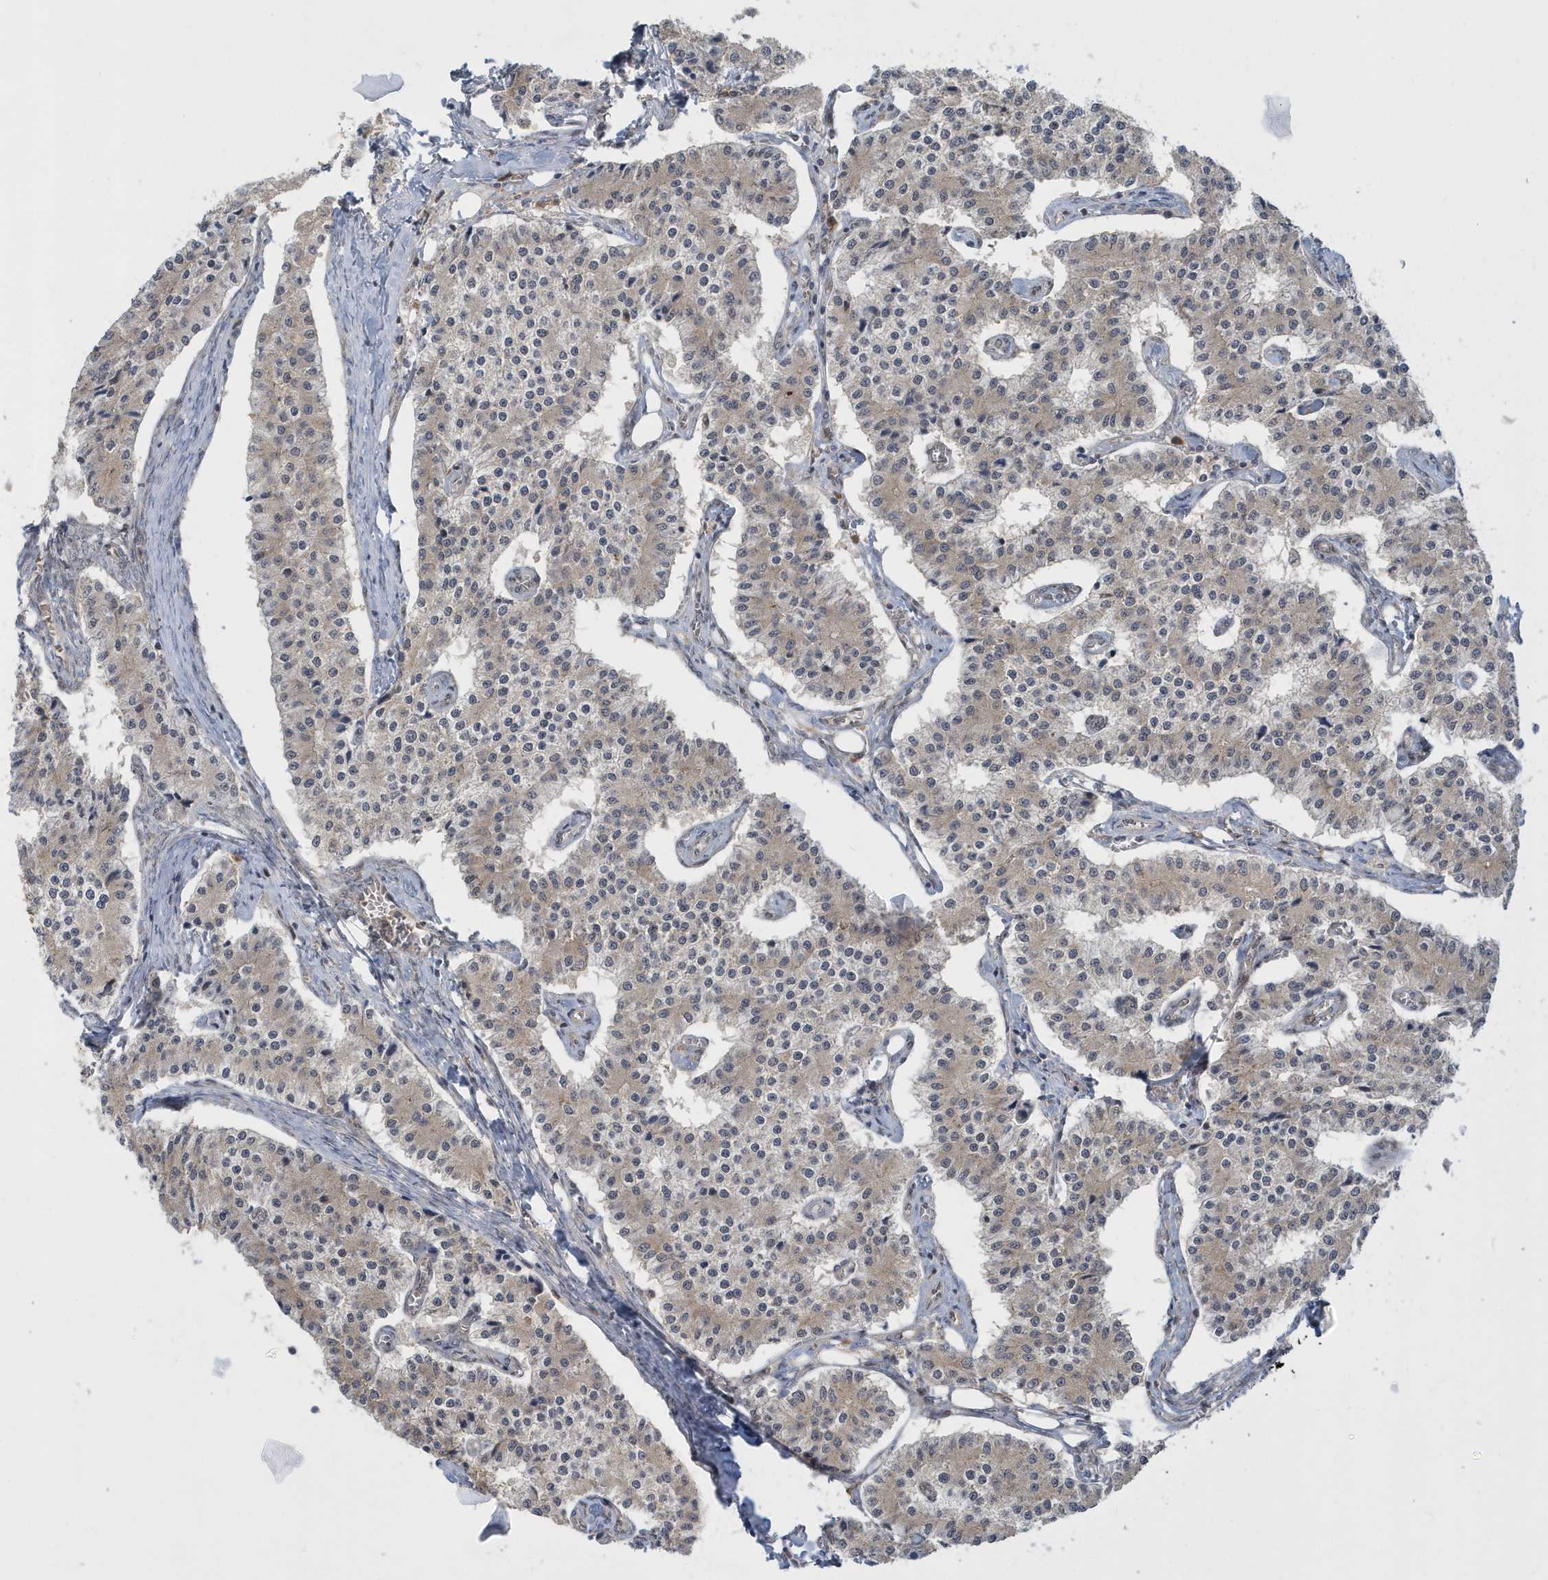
{"staining": {"intensity": "weak", "quantity": "25%-75%", "location": "cytoplasmic/membranous"}, "tissue": "carcinoid", "cell_type": "Tumor cells", "image_type": "cancer", "snomed": [{"axis": "morphology", "description": "Carcinoid, malignant, NOS"}, {"axis": "topography", "description": "Colon"}], "caption": "A low amount of weak cytoplasmic/membranous staining is appreciated in about 25%-75% of tumor cells in carcinoid (malignant) tissue.", "gene": "ATG4A", "patient": {"sex": "female", "age": 52}}